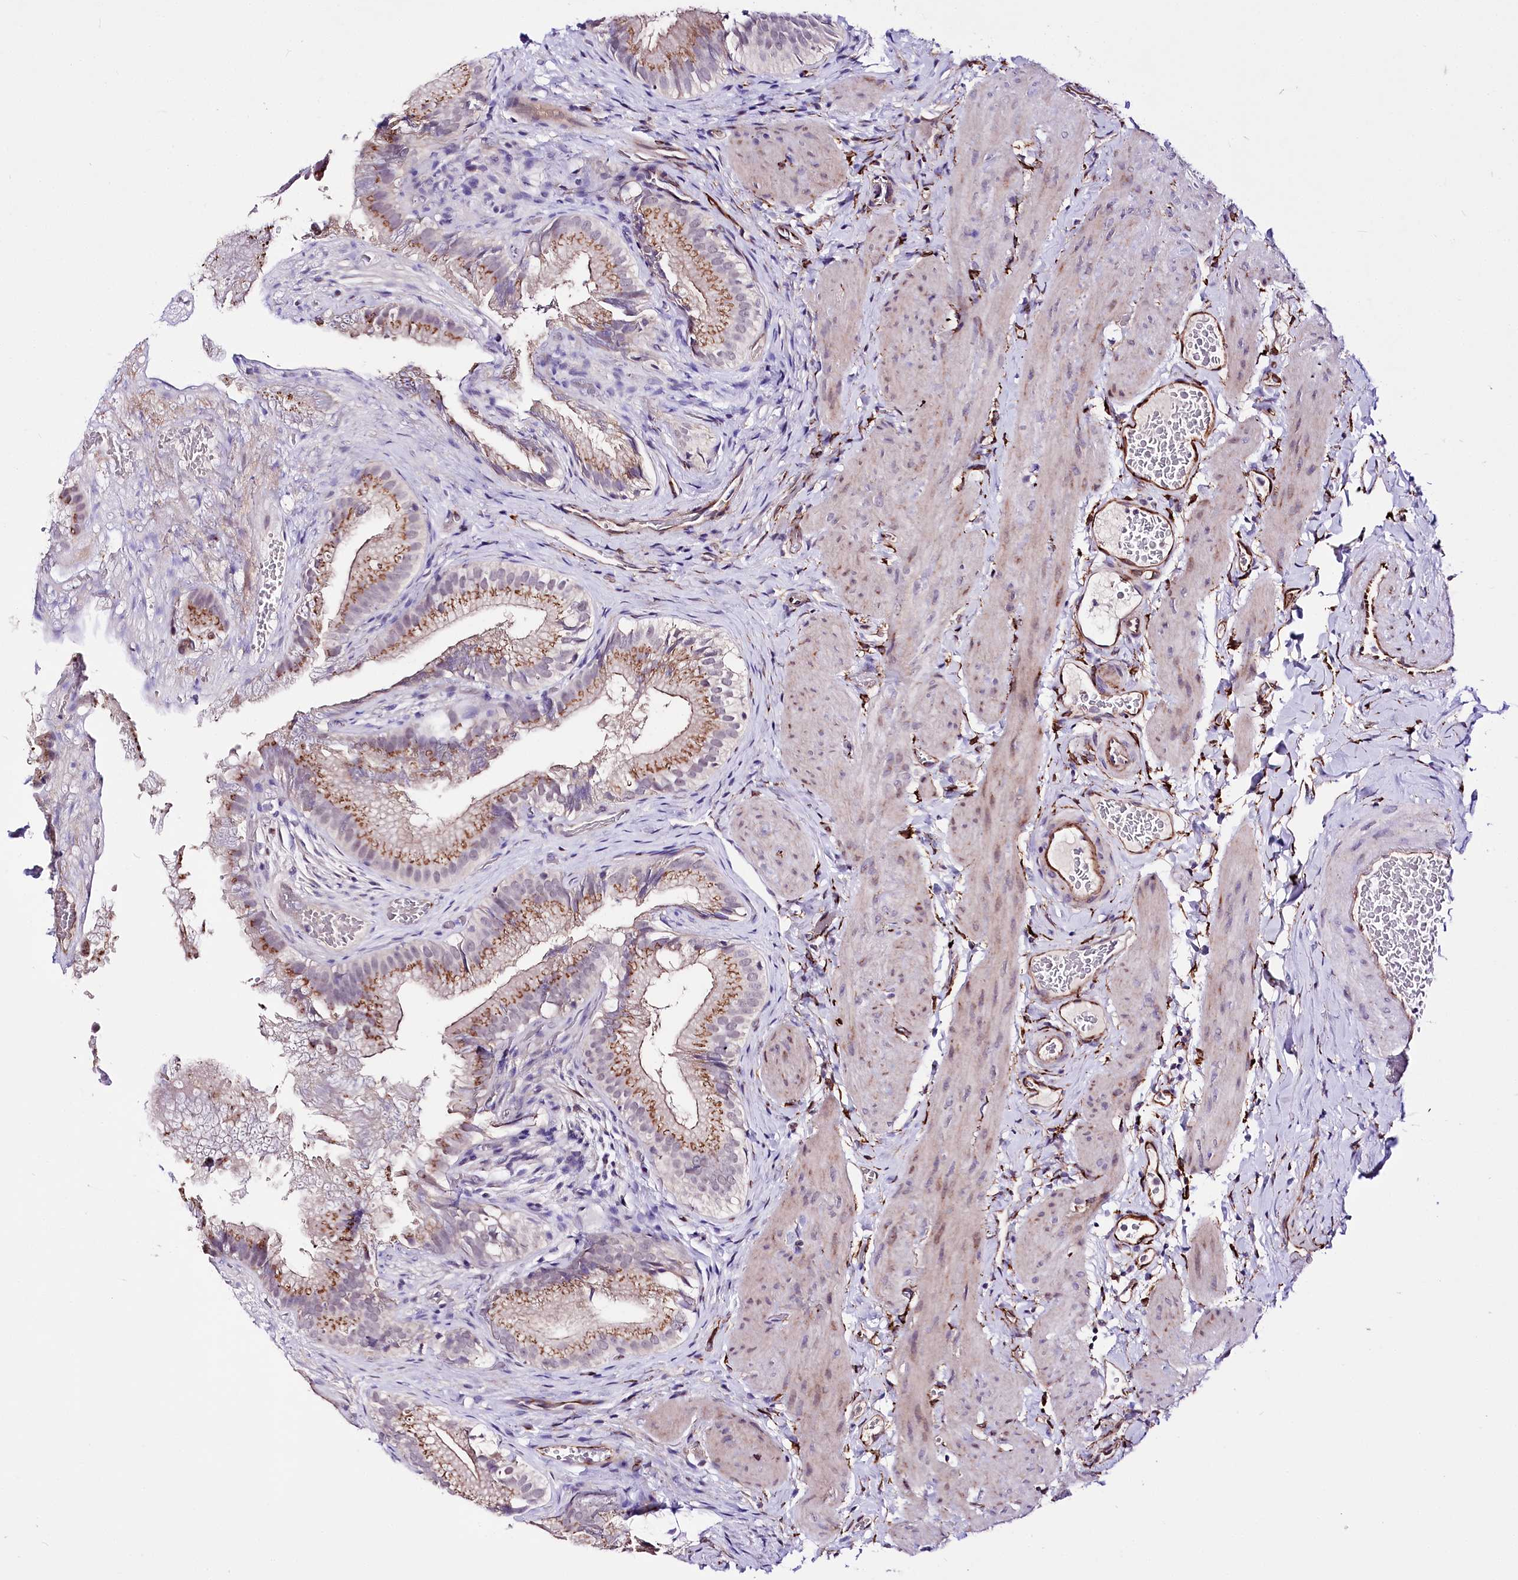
{"staining": {"intensity": "moderate", "quantity": ">75%", "location": "cytoplasmic/membranous"}, "tissue": "gallbladder", "cell_type": "Glandular cells", "image_type": "normal", "snomed": [{"axis": "morphology", "description": "Normal tissue, NOS"}, {"axis": "topography", "description": "Gallbladder"}], "caption": "This is a photomicrograph of immunohistochemistry (IHC) staining of normal gallbladder, which shows moderate expression in the cytoplasmic/membranous of glandular cells.", "gene": "WWC1", "patient": {"sex": "female", "age": 30}}